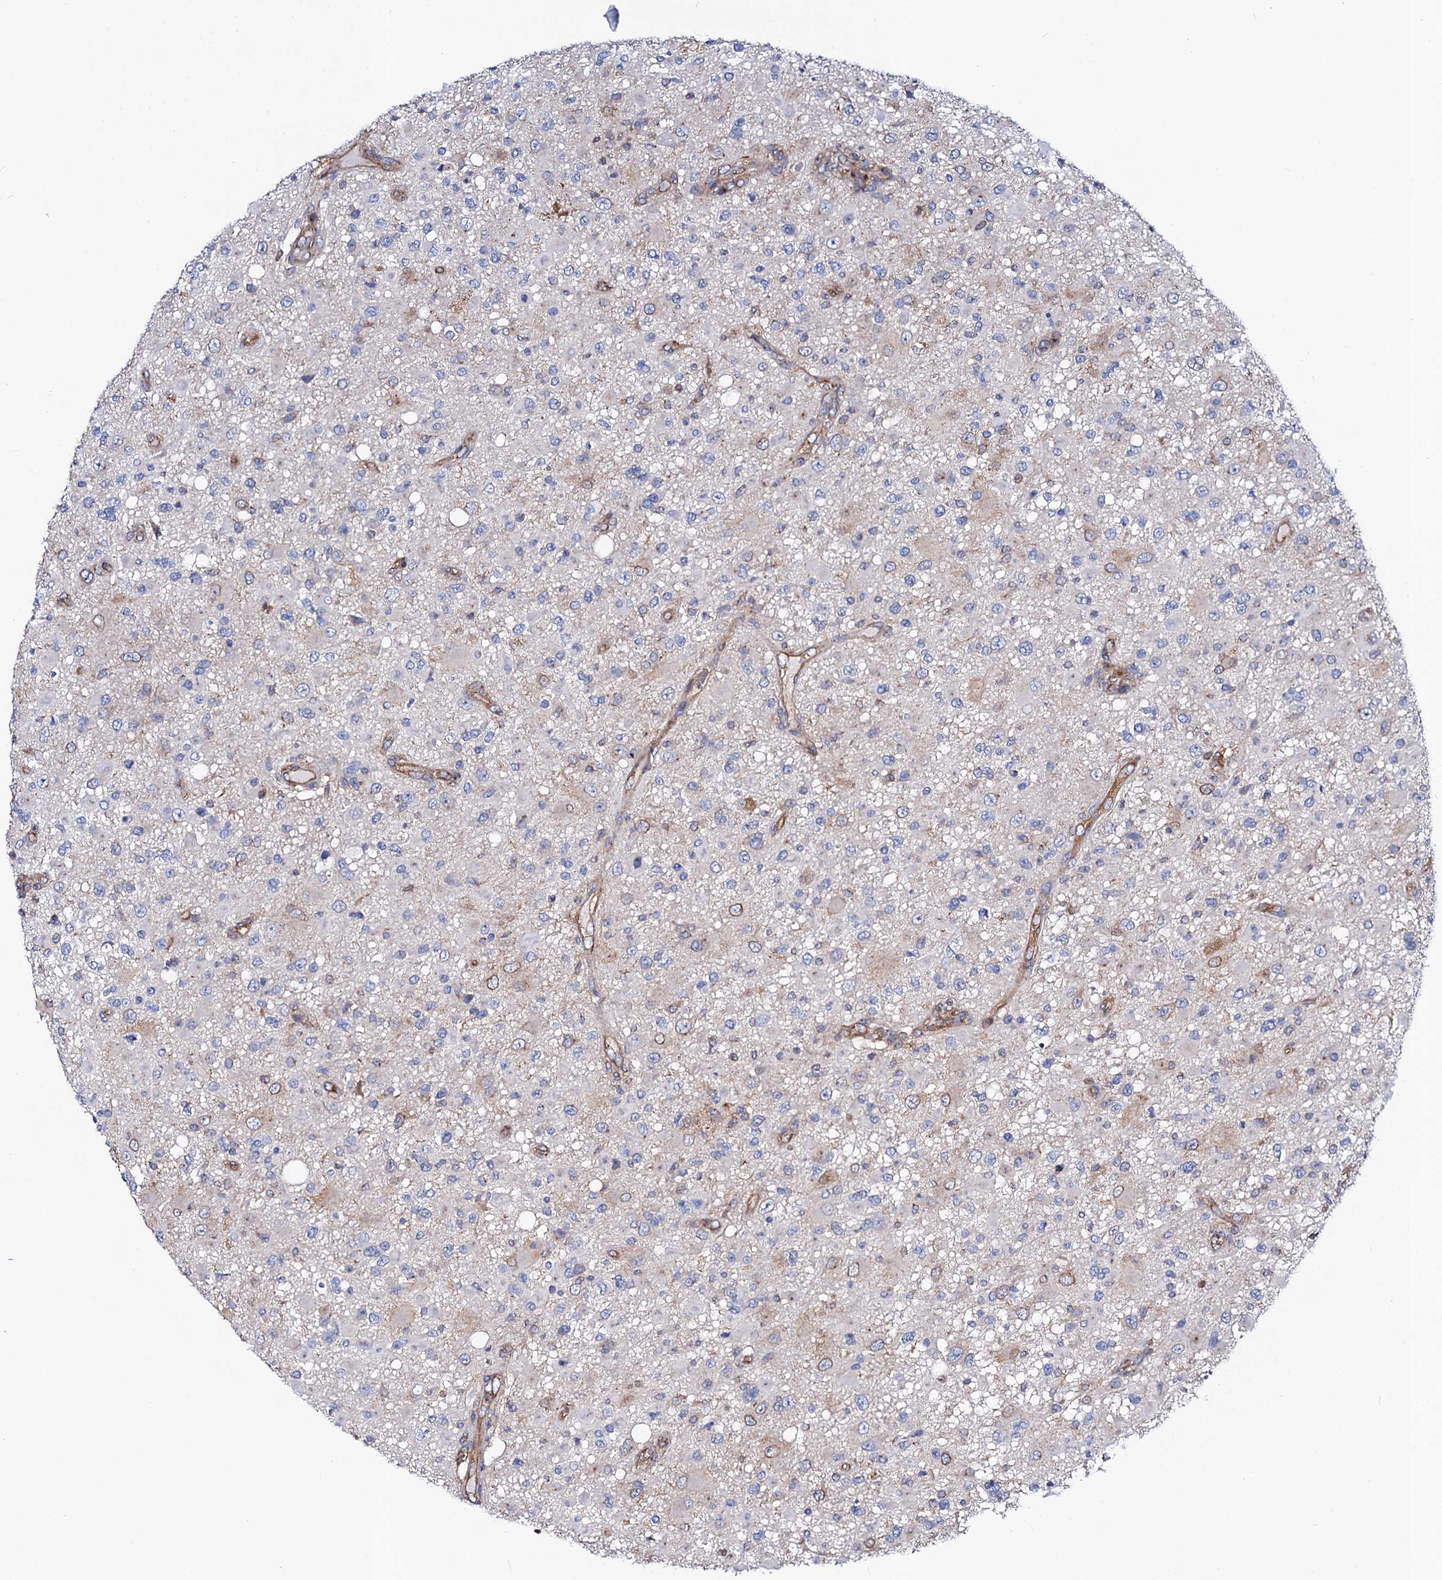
{"staining": {"intensity": "negative", "quantity": "none", "location": "none"}, "tissue": "glioma", "cell_type": "Tumor cells", "image_type": "cancer", "snomed": [{"axis": "morphology", "description": "Glioma, malignant, High grade"}, {"axis": "topography", "description": "Brain"}], "caption": "Image shows no protein staining in tumor cells of malignant glioma (high-grade) tissue. (DAB IHC with hematoxylin counter stain).", "gene": "DYDC1", "patient": {"sex": "male", "age": 53}}